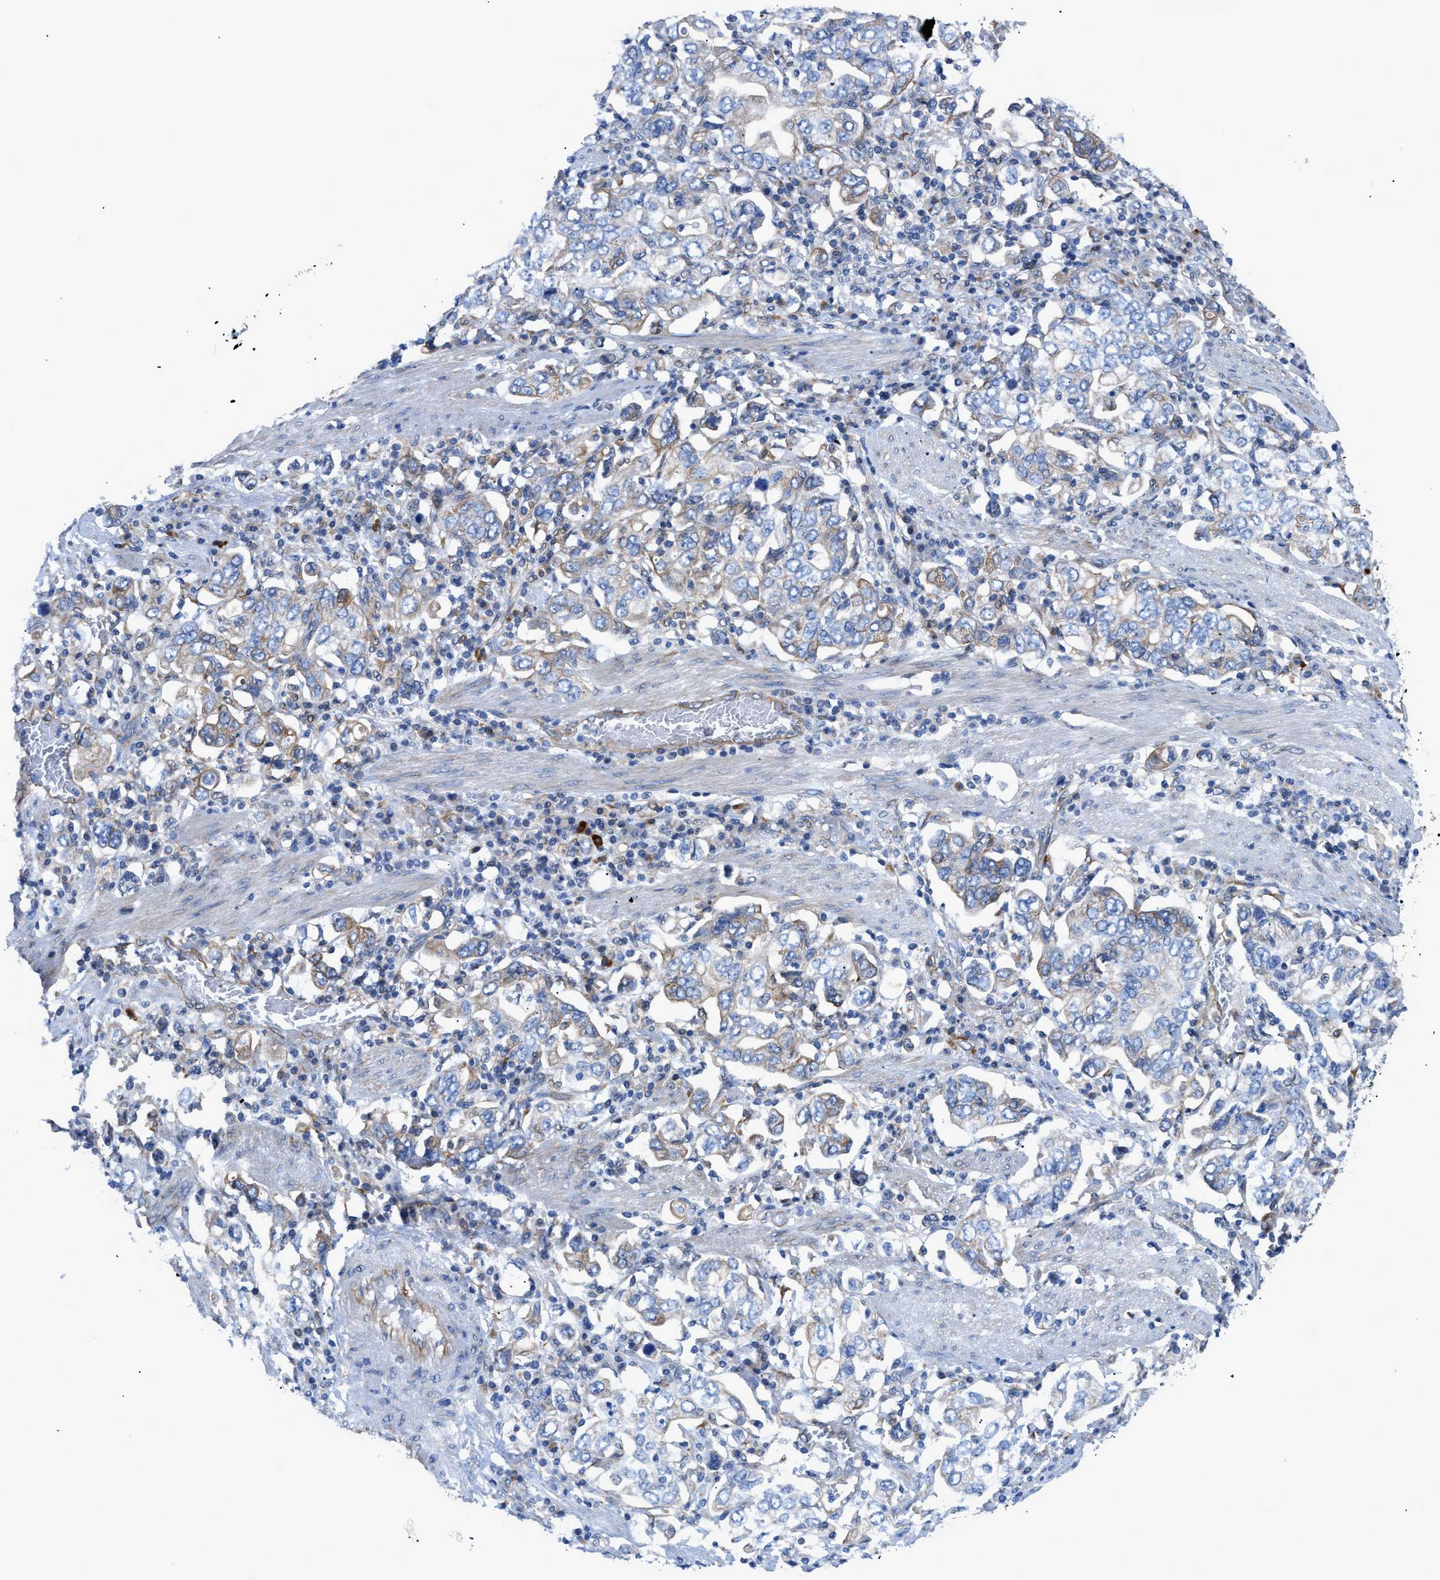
{"staining": {"intensity": "weak", "quantity": "<25%", "location": "cytoplasmic/membranous"}, "tissue": "stomach cancer", "cell_type": "Tumor cells", "image_type": "cancer", "snomed": [{"axis": "morphology", "description": "Adenocarcinoma, NOS"}, {"axis": "topography", "description": "Stomach, upper"}], "caption": "Micrograph shows no significant protein expression in tumor cells of stomach cancer.", "gene": "DMAC1", "patient": {"sex": "male", "age": 62}}